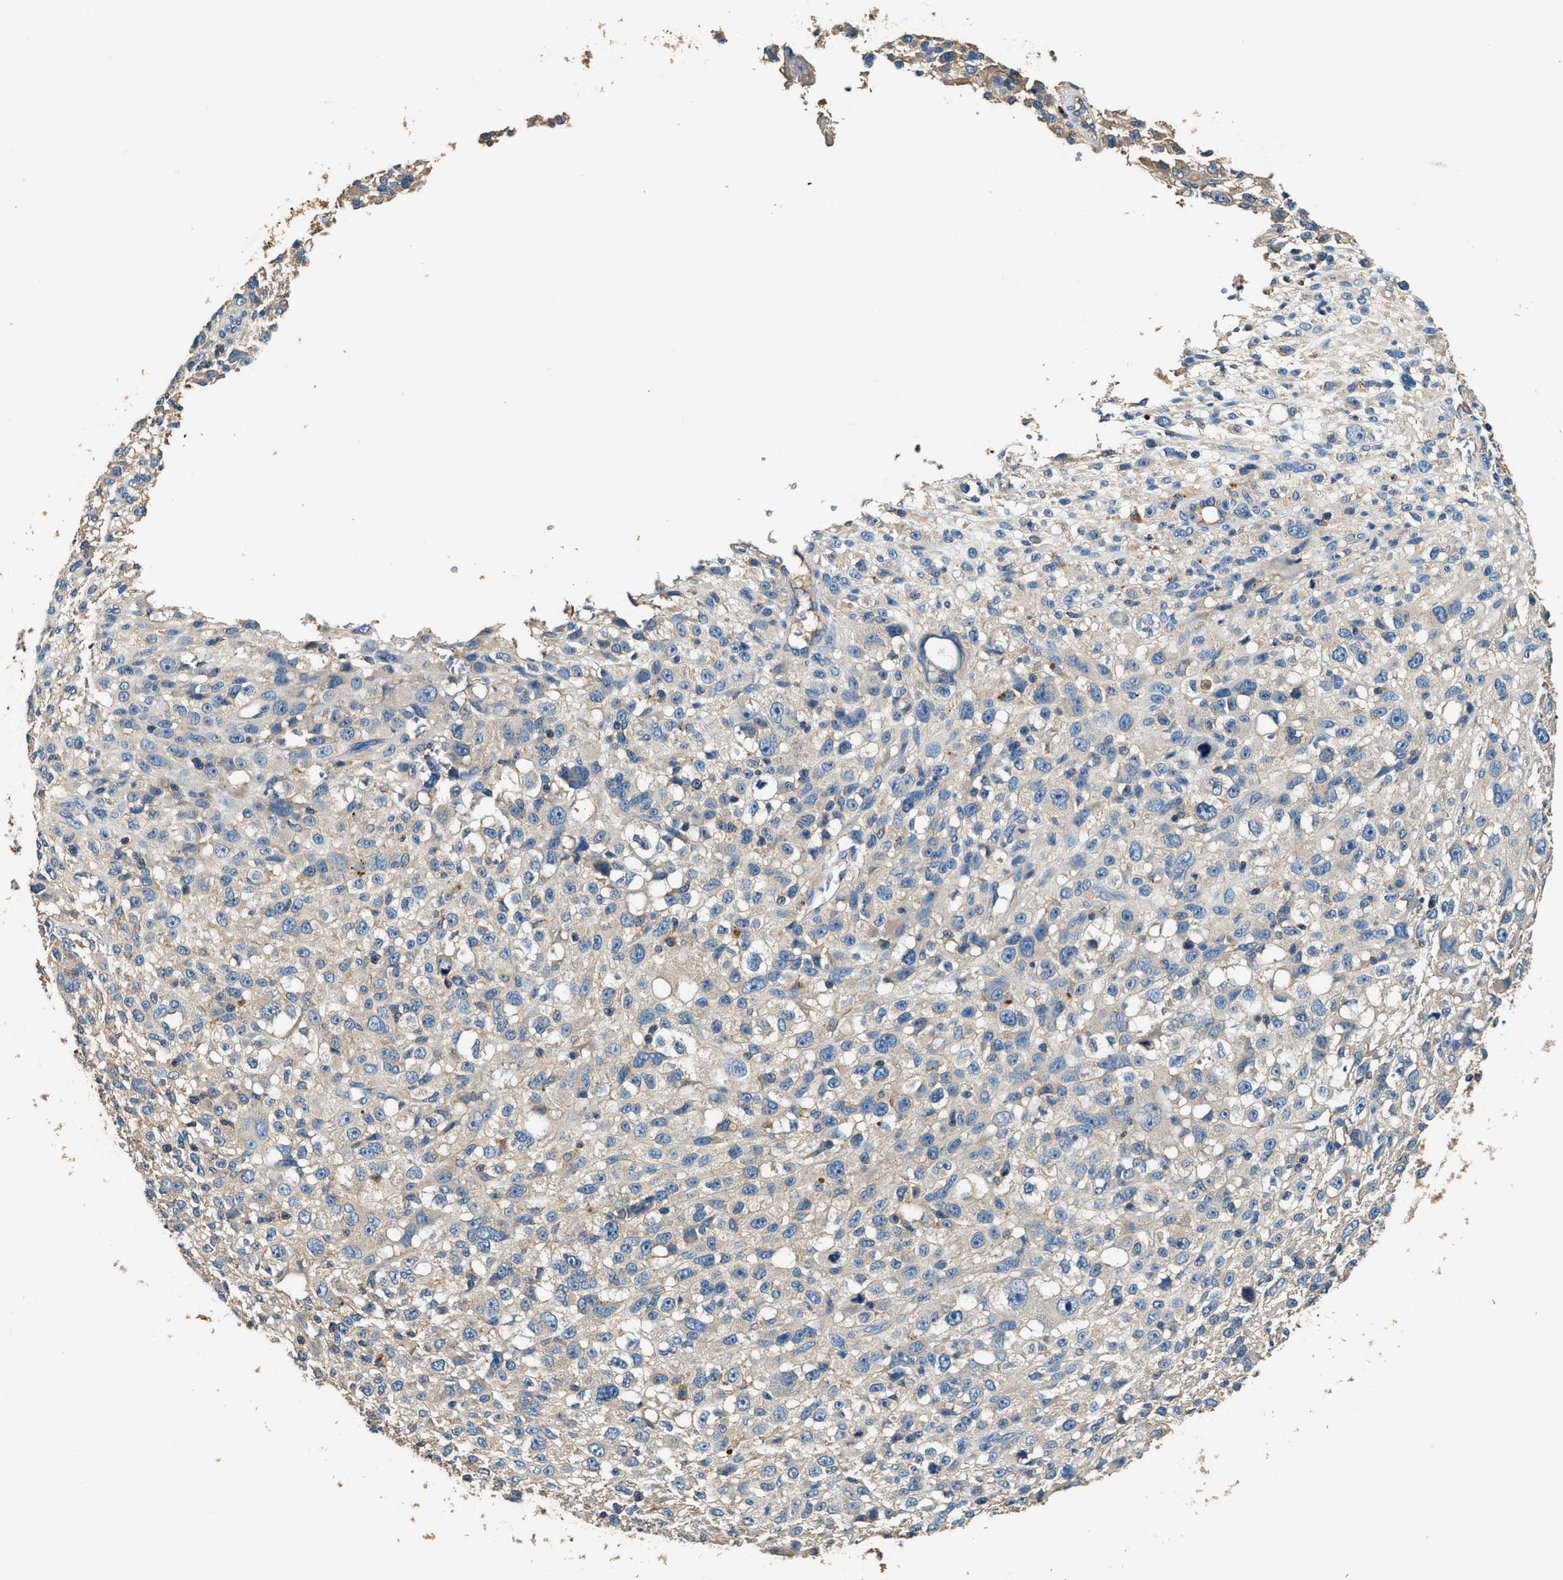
{"staining": {"intensity": "negative", "quantity": "none", "location": "none"}, "tissue": "melanoma", "cell_type": "Tumor cells", "image_type": "cancer", "snomed": [{"axis": "morphology", "description": "Malignant melanoma, NOS"}, {"axis": "topography", "description": "Skin"}], "caption": "Immunohistochemical staining of human melanoma exhibits no significant staining in tumor cells.", "gene": "BLOC1S1", "patient": {"sex": "female", "age": 55}}